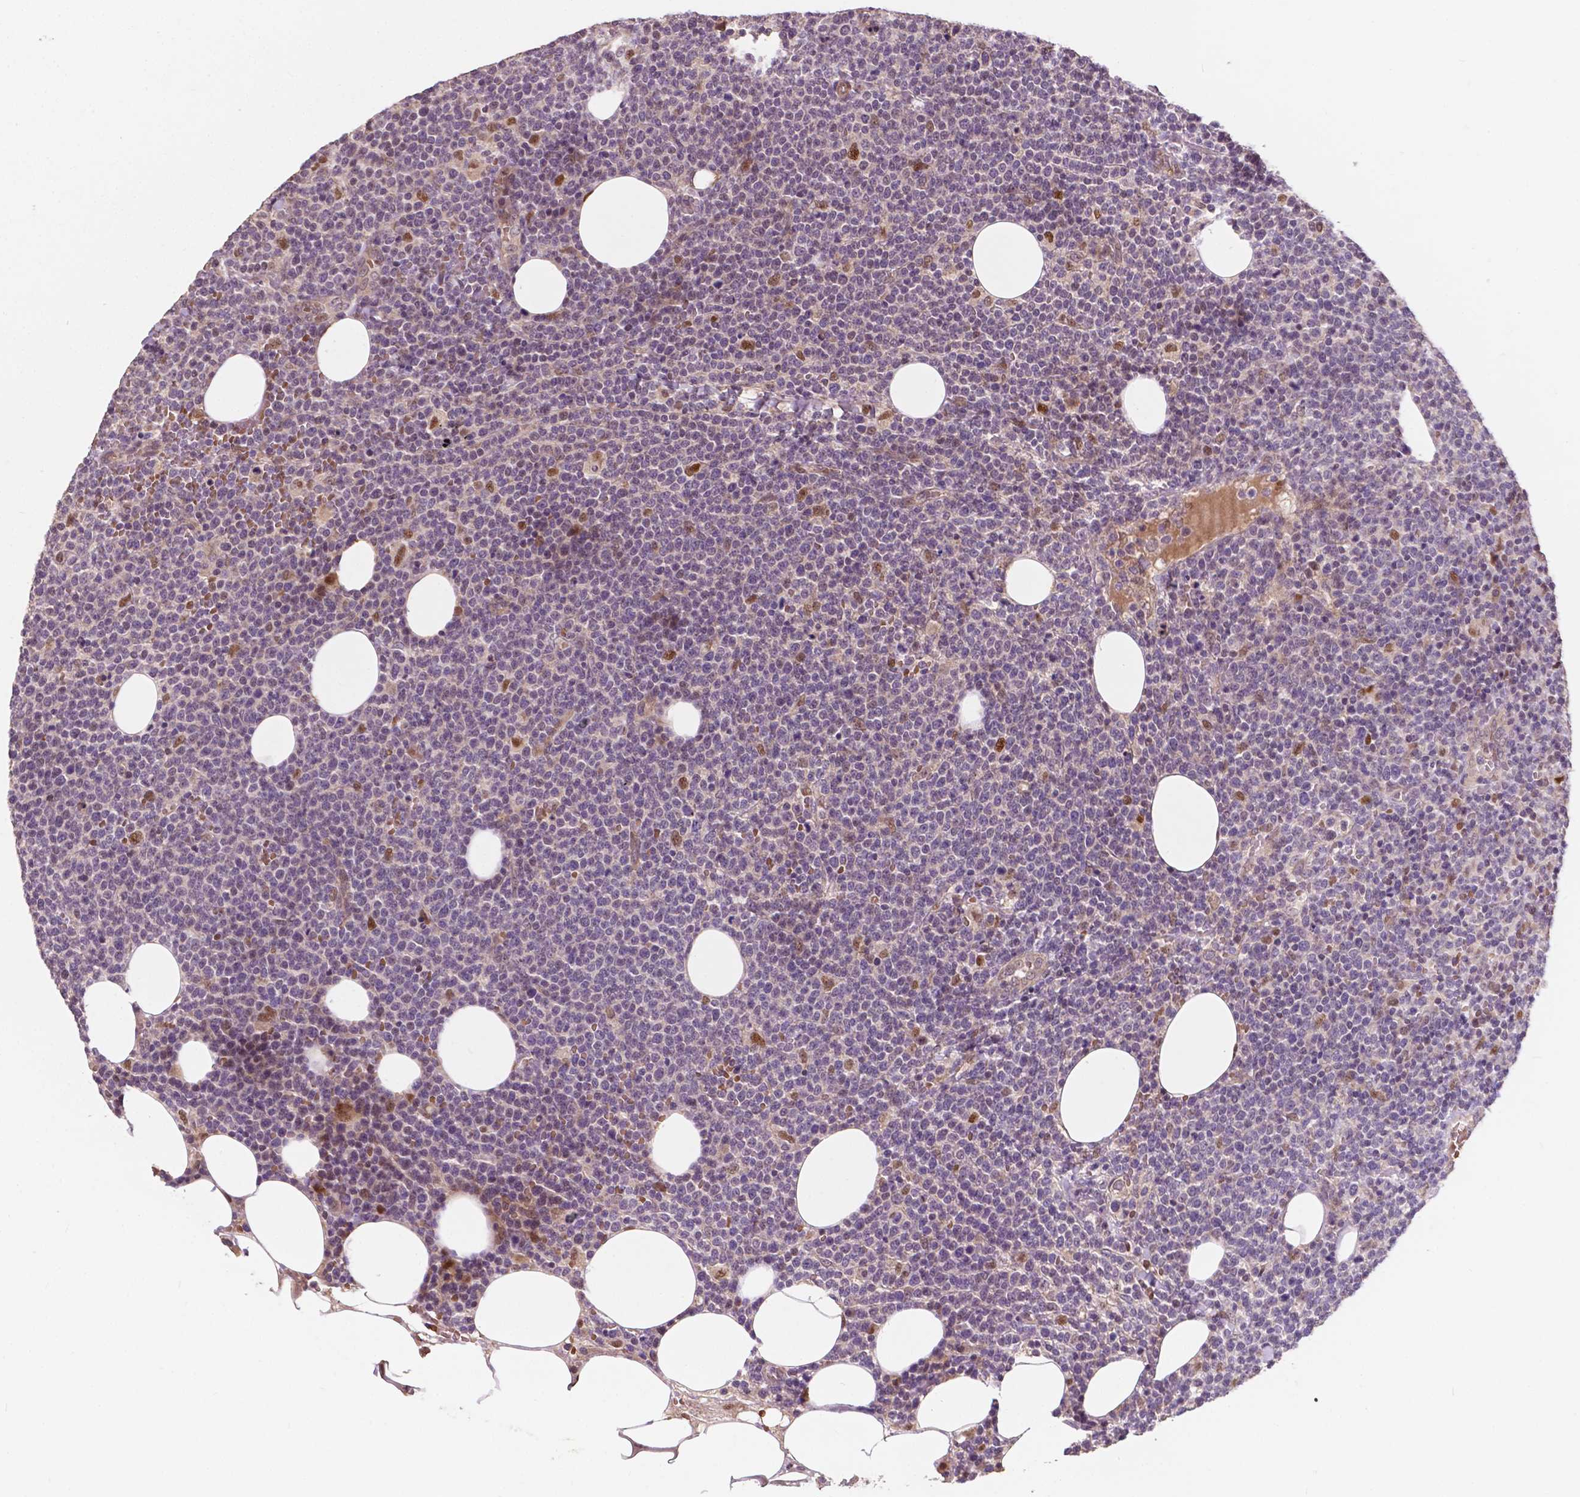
{"staining": {"intensity": "negative", "quantity": "none", "location": "none"}, "tissue": "lymphoma", "cell_type": "Tumor cells", "image_type": "cancer", "snomed": [{"axis": "morphology", "description": "Malignant lymphoma, non-Hodgkin's type, High grade"}, {"axis": "topography", "description": "Lymph node"}], "caption": "Tumor cells are negative for protein expression in human lymphoma.", "gene": "DUSP16", "patient": {"sex": "male", "age": 61}}